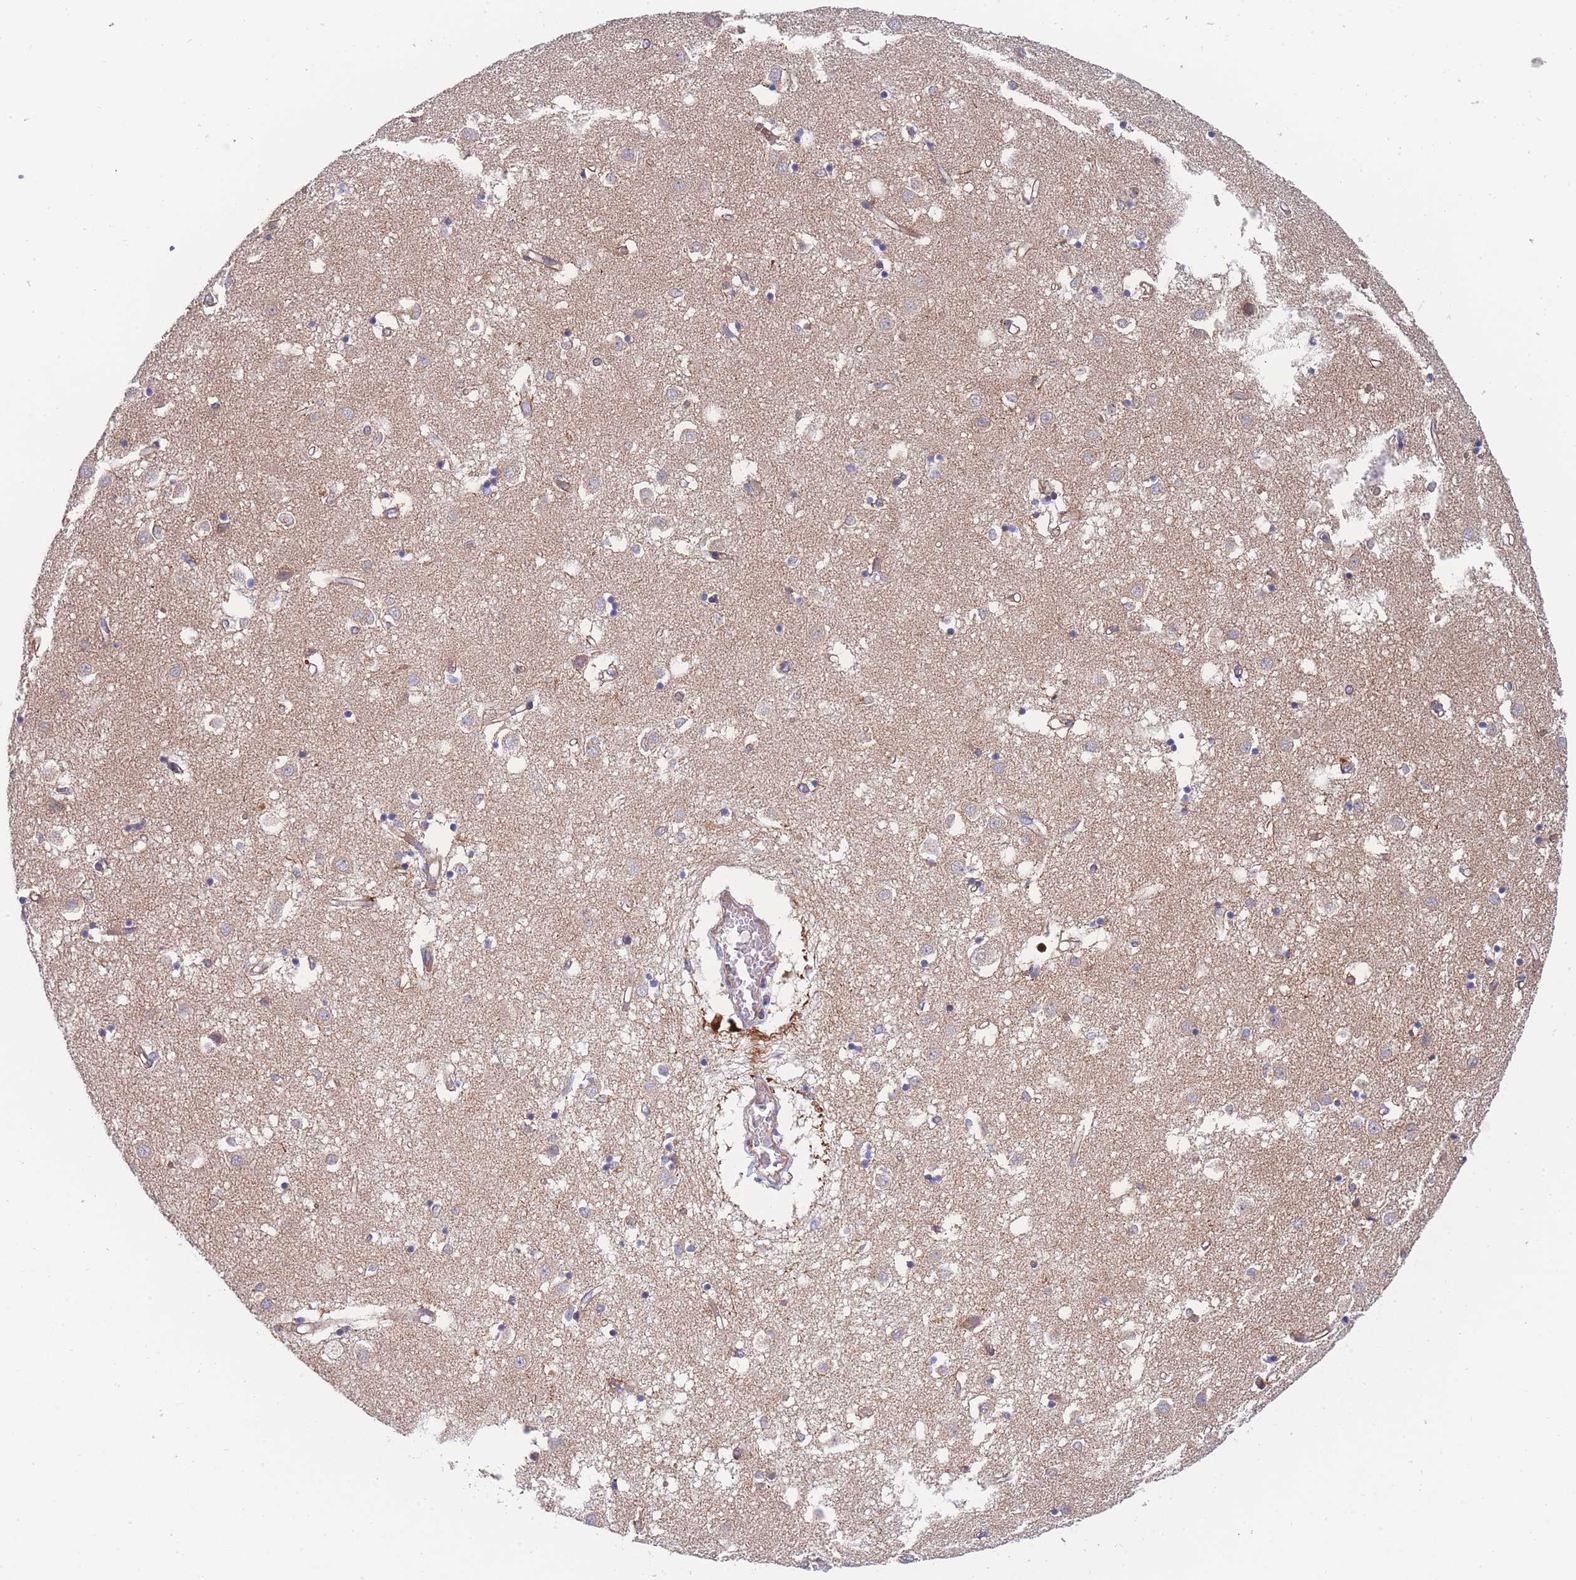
{"staining": {"intensity": "negative", "quantity": "none", "location": "none"}, "tissue": "caudate", "cell_type": "Glial cells", "image_type": "normal", "snomed": [{"axis": "morphology", "description": "Normal tissue, NOS"}, {"axis": "topography", "description": "Lateral ventricle wall"}], "caption": "A photomicrograph of caudate stained for a protein shows no brown staining in glial cells. (DAB (3,3'-diaminobenzidine) IHC with hematoxylin counter stain).", "gene": "MTRES1", "patient": {"sex": "male", "age": 70}}